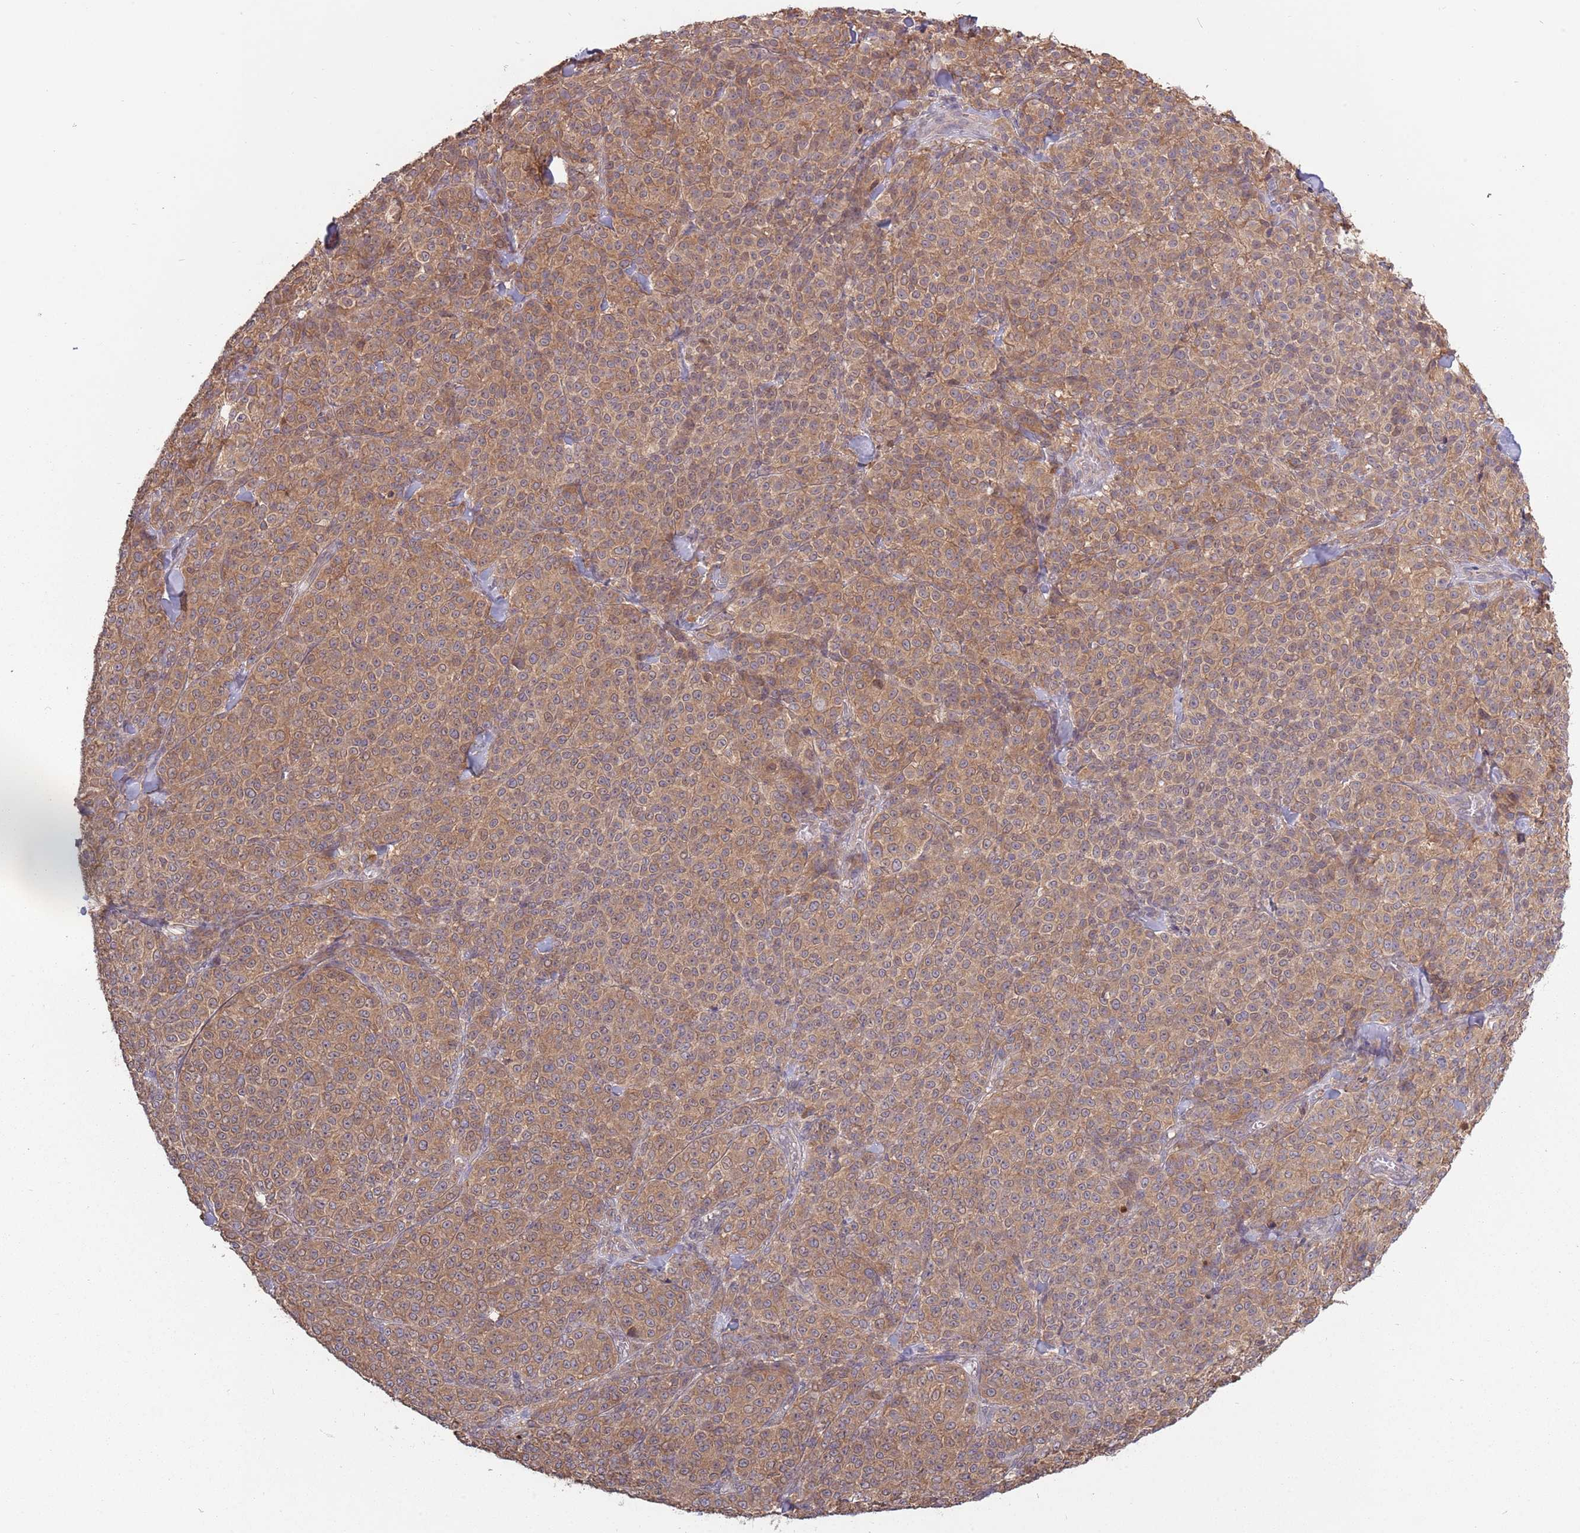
{"staining": {"intensity": "moderate", "quantity": ">75%", "location": "cytoplasmic/membranous"}, "tissue": "melanoma", "cell_type": "Tumor cells", "image_type": "cancer", "snomed": [{"axis": "morphology", "description": "Normal tissue, NOS"}, {"axis": "morphology", "description": "Malignant melanoma, NOS"}, {"axis": "topography", "description": "Skin"}], "caption": "Protein analysis of melanoma tissue displays moderate cytoplasmic/membranous positivity in approximately >75% of tumor cells. Nuclei are stained in blue.", "gene": "USP32", "patient": {"sex": "female", "age": 34}}